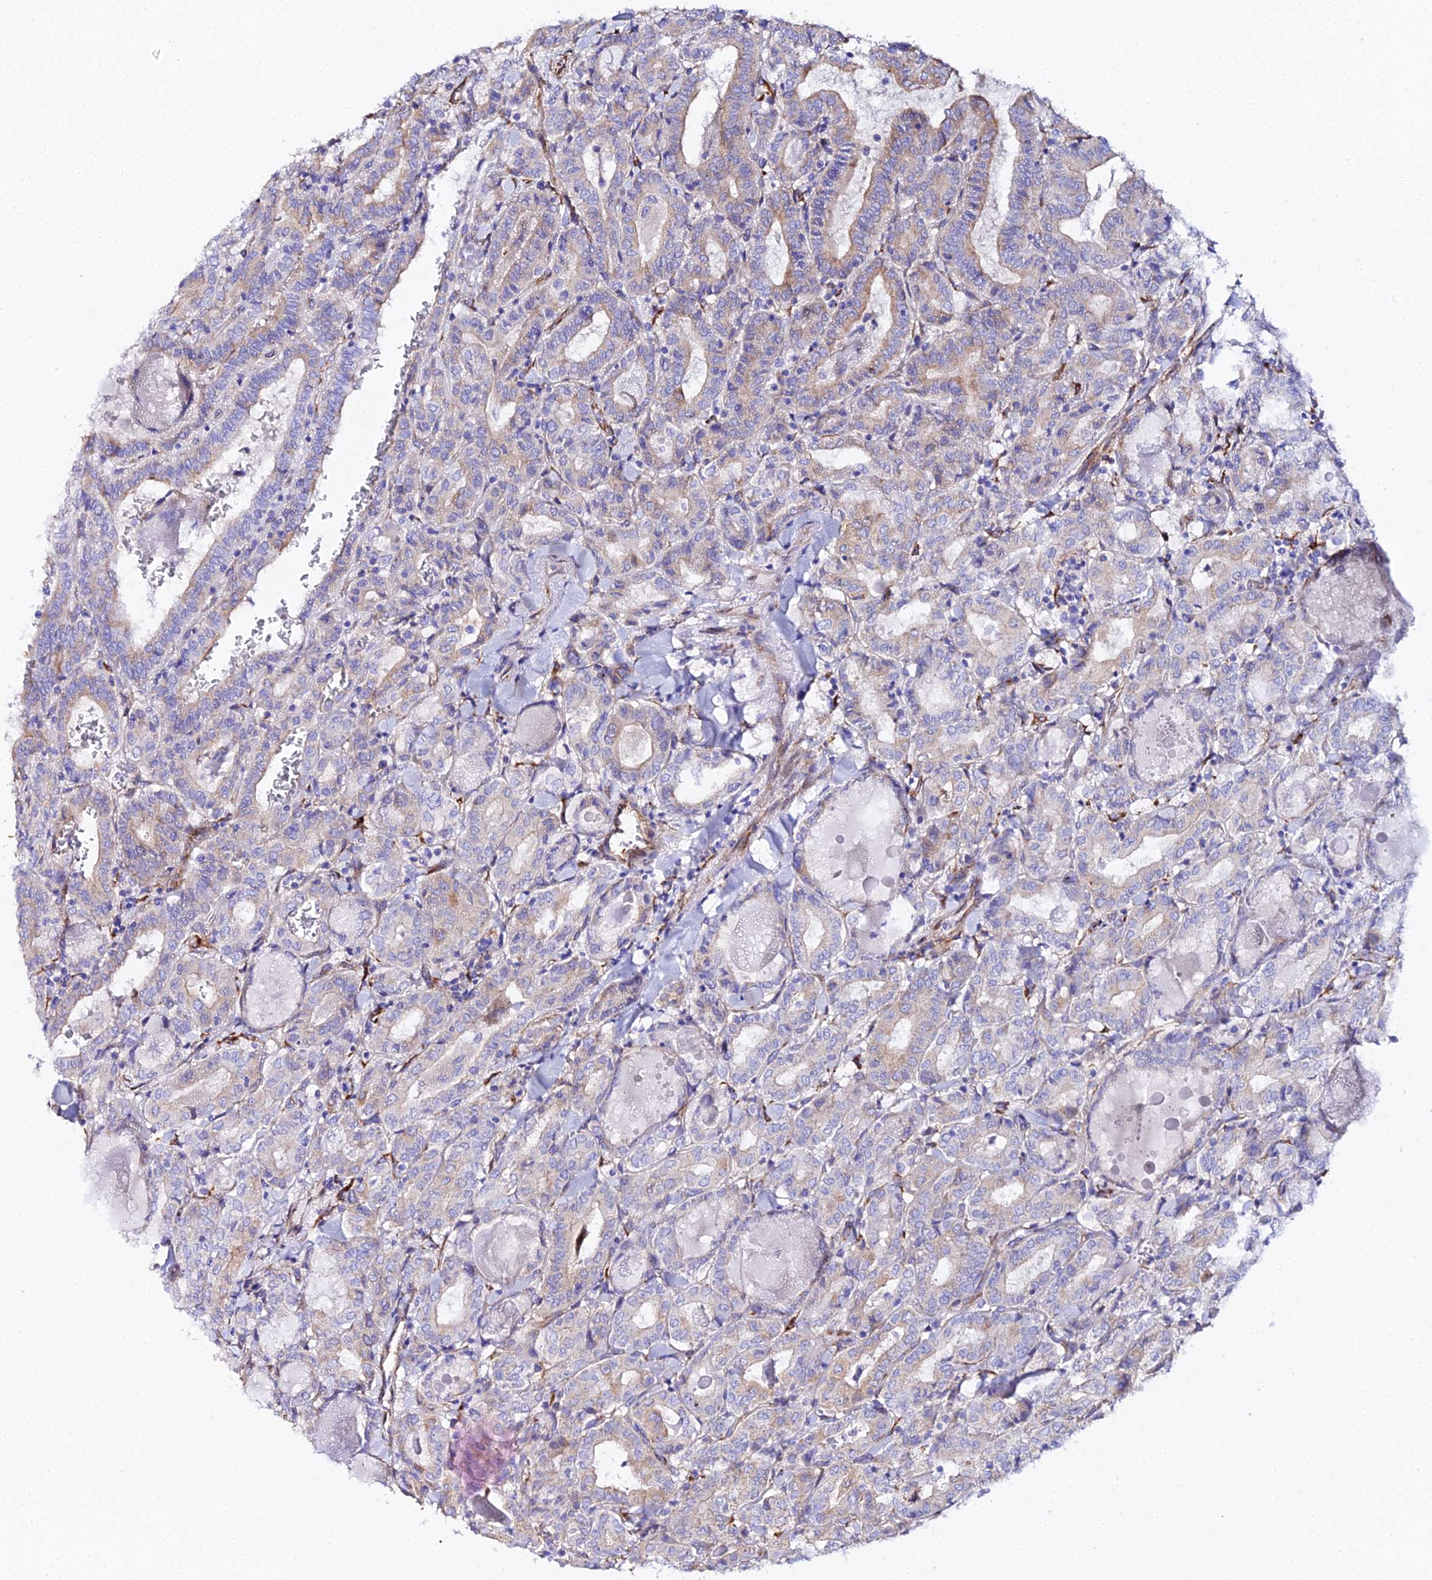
{"staining": {"intensity": "weak", "quantity": "<25%", "location": "cytoplasmic/membranous"}, "tissue": "thyroid cancer", "cell_type": "Tumor cells", "image_type": "cancer", "snomed": [{"axis": "morphology", "description": "Papillary adenocarcinoma, NOS"}, {"axis": "topography", "description": "Thyroid gland"}], "caption": "Immunohistochemical staining of human thyroid cancer (papillary adenocarcinoma) shows no significant positivity in tumor cells.", "gene": "CFAP45", "patient": {"sex": "female", "age": 72}}